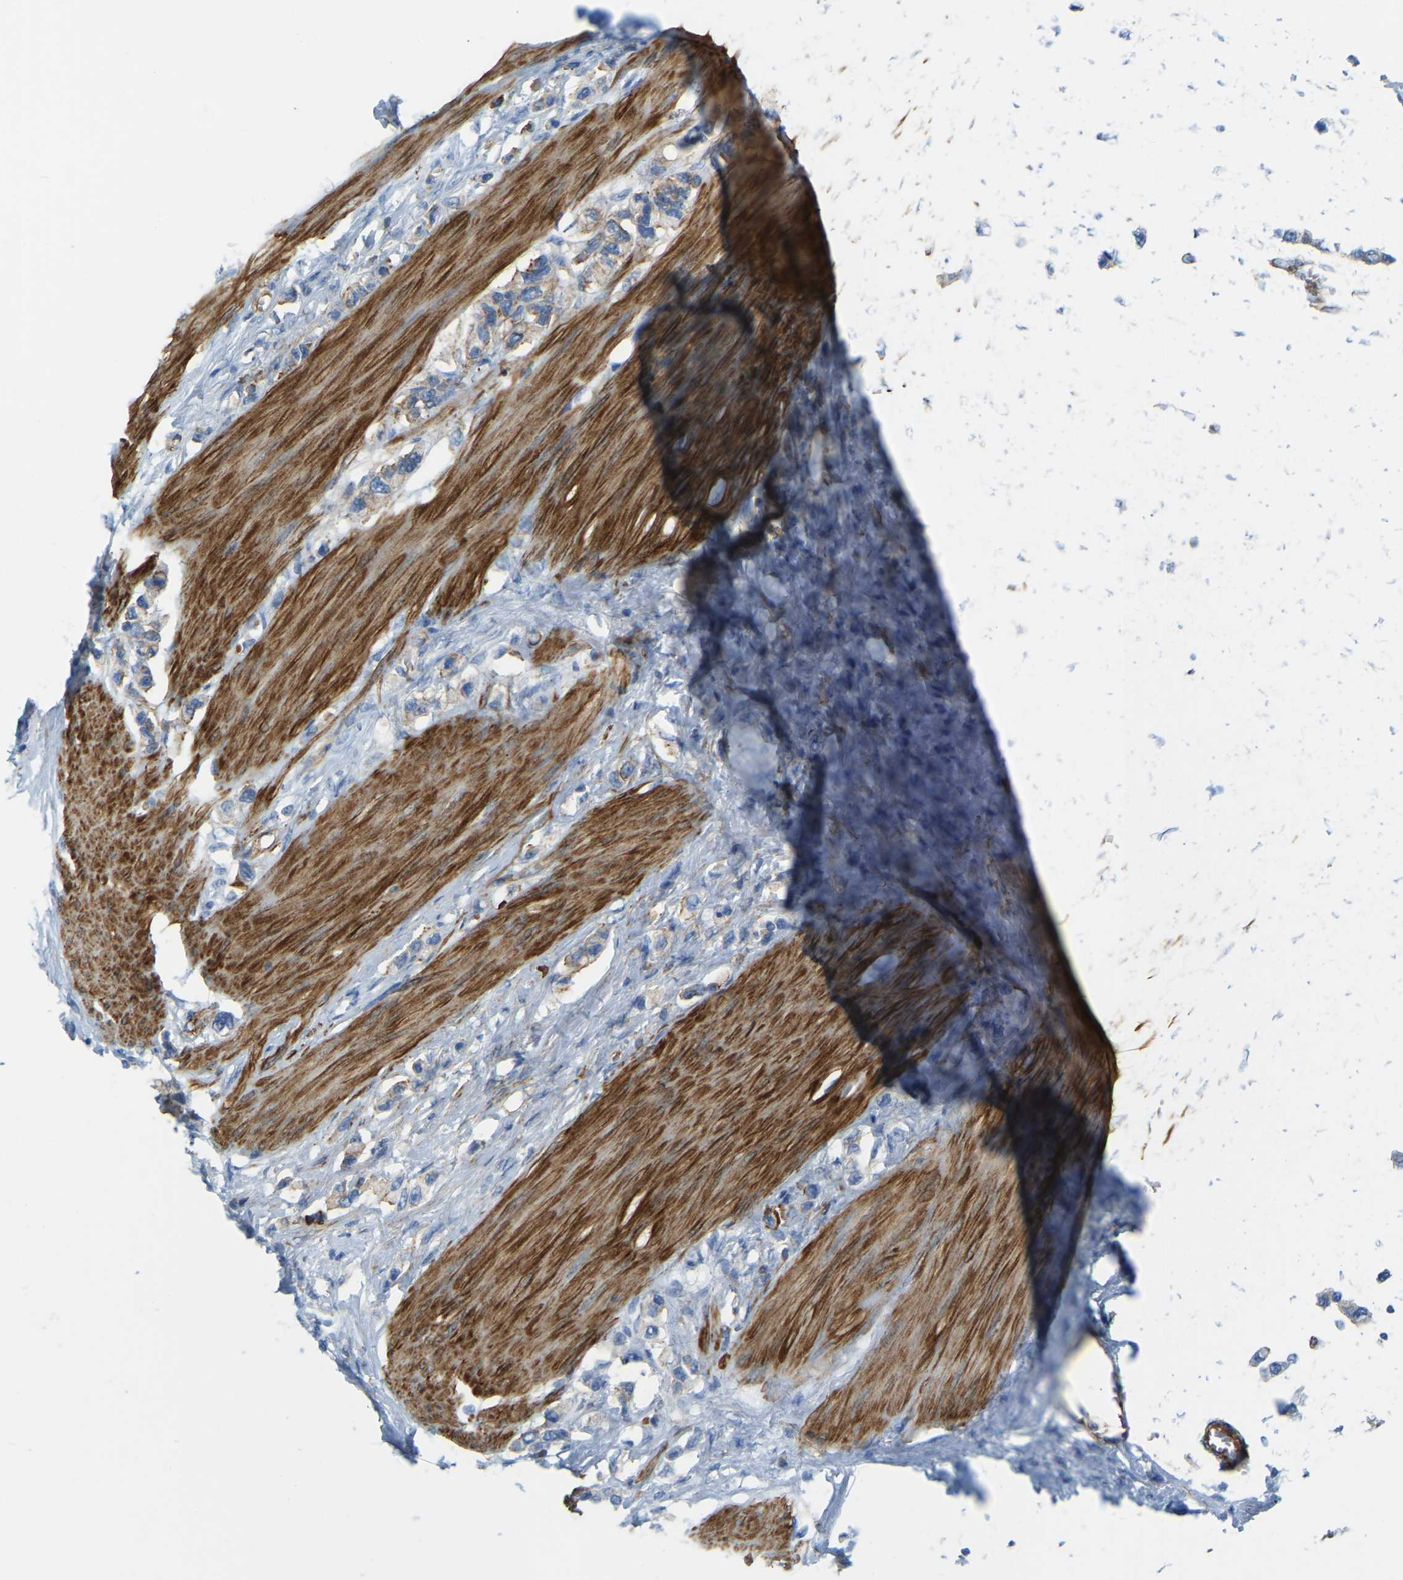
{"staining": {"intensity": "weak", "quantity": "<25%", "location": "cytoplasmic/membranous"}, "tissue": "stomach cancer", "cell_type": "Tumor cells", "image_type": "cancer", "snomed": [{"axis": "morphology", "description": "Adenocarcinoma, NOS"}, {"axis": "topography", "description": "Stomach"}], "caption": "Immunohistochemistry (IHC) of human stomach cancer exhibits no expression in tumor cells.", "gene": "MYL3", "patient": {"sex": "female", "age": 65}}